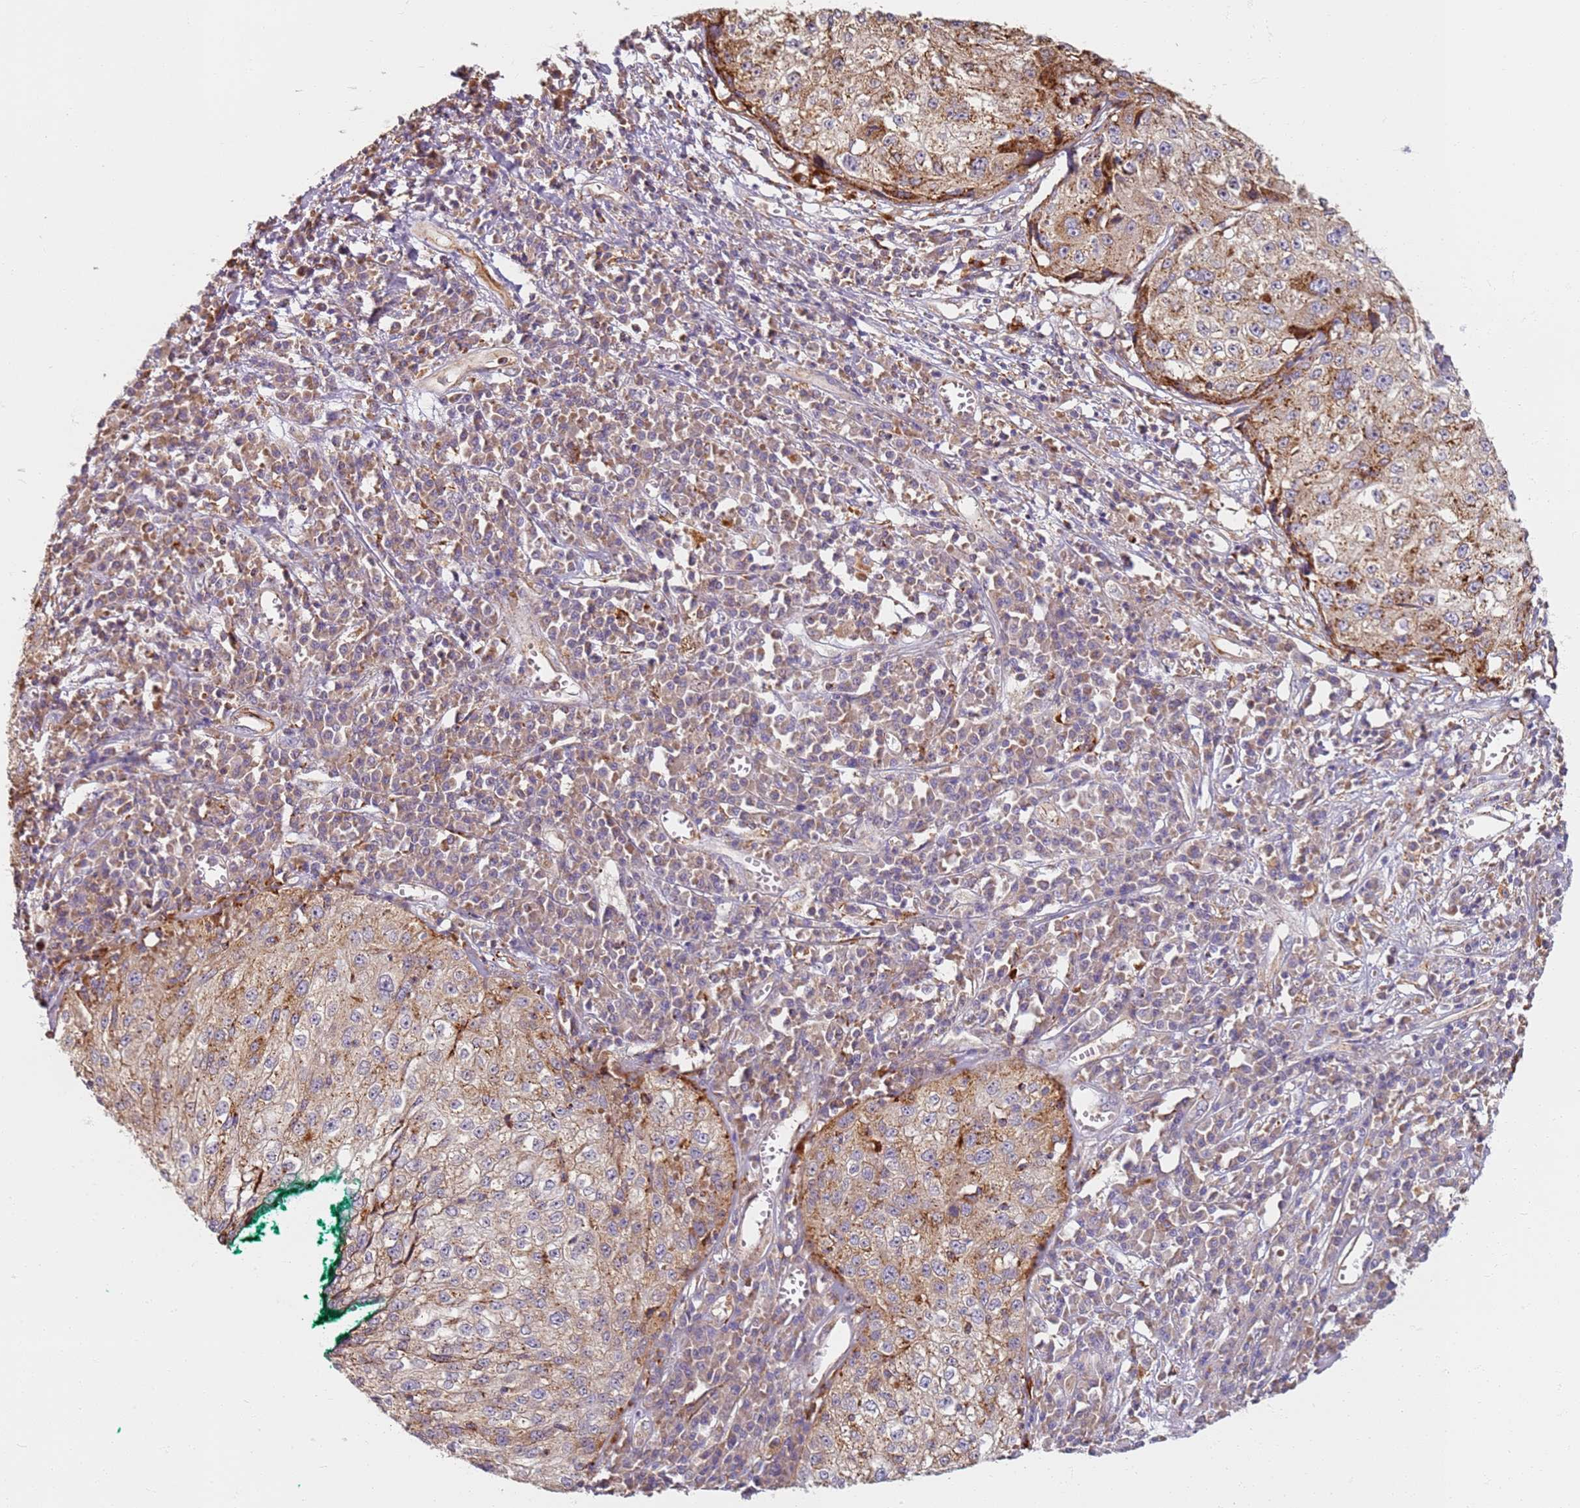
{"staining": {"intensity": "moderate", "quantity": "25%-75%", "location": "cytoplasmic/membranous"}, "tissue": "cervical cancer", "cell_type": "Tumor cells", "image_type": "cancer", "snomed": [{"axis": "morphology", "description": "Squamous cell carcinoma, NOS"}, {"axis": "topography", "description": "Cervix"}], "caption": "This is a micrograph of IHC staining of cervical cancer (squamous cell carcinoma), which shows moderate staining in the cytoplasmic/membranous of tumor cells.", "gene": "PROKR2", "patient": {"sex": "female", "age": 57}}